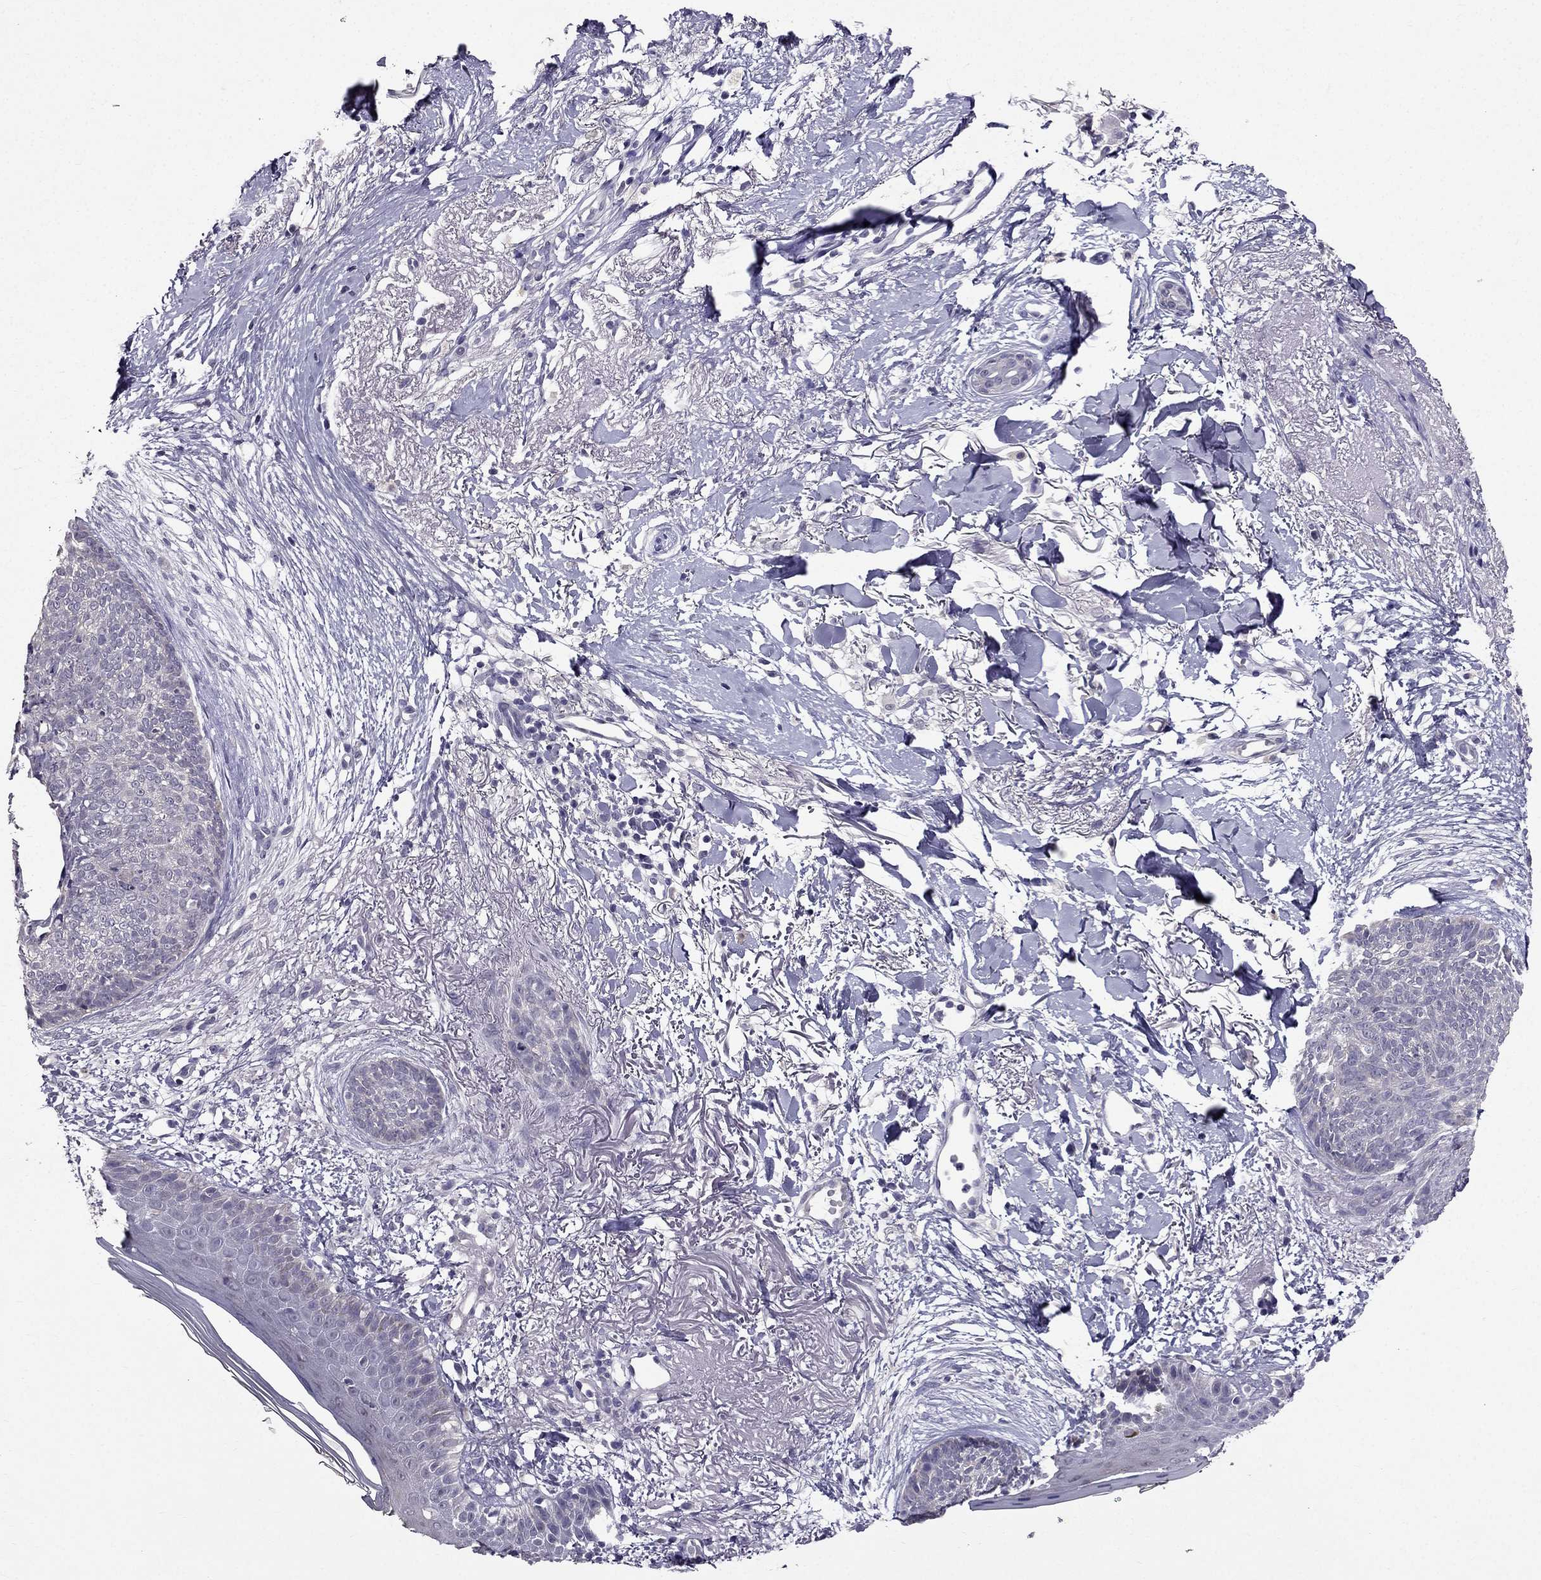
{"staining": {"intensity": "negative", "quantity": "none", "location": "none"}, "tissue": "skin cancer", "cell_type": "Tumor cells", "image_type": "cancer", "snomed": [{"axis": "morphology", "description": "Normal tissue, NOS"}, {"axis": "morphology", "description": "Basal cell carcinoma"}, {"axis": "topography", "description": "Skin"}], "caption": "A high-resolution histopathology image shows immunohistochemistry staining of skin basal cell carcinoma, which shows no significant staining in tumor cells.", "gene": "DUSP15", "patient": {"sex": "male", "age": 84}}